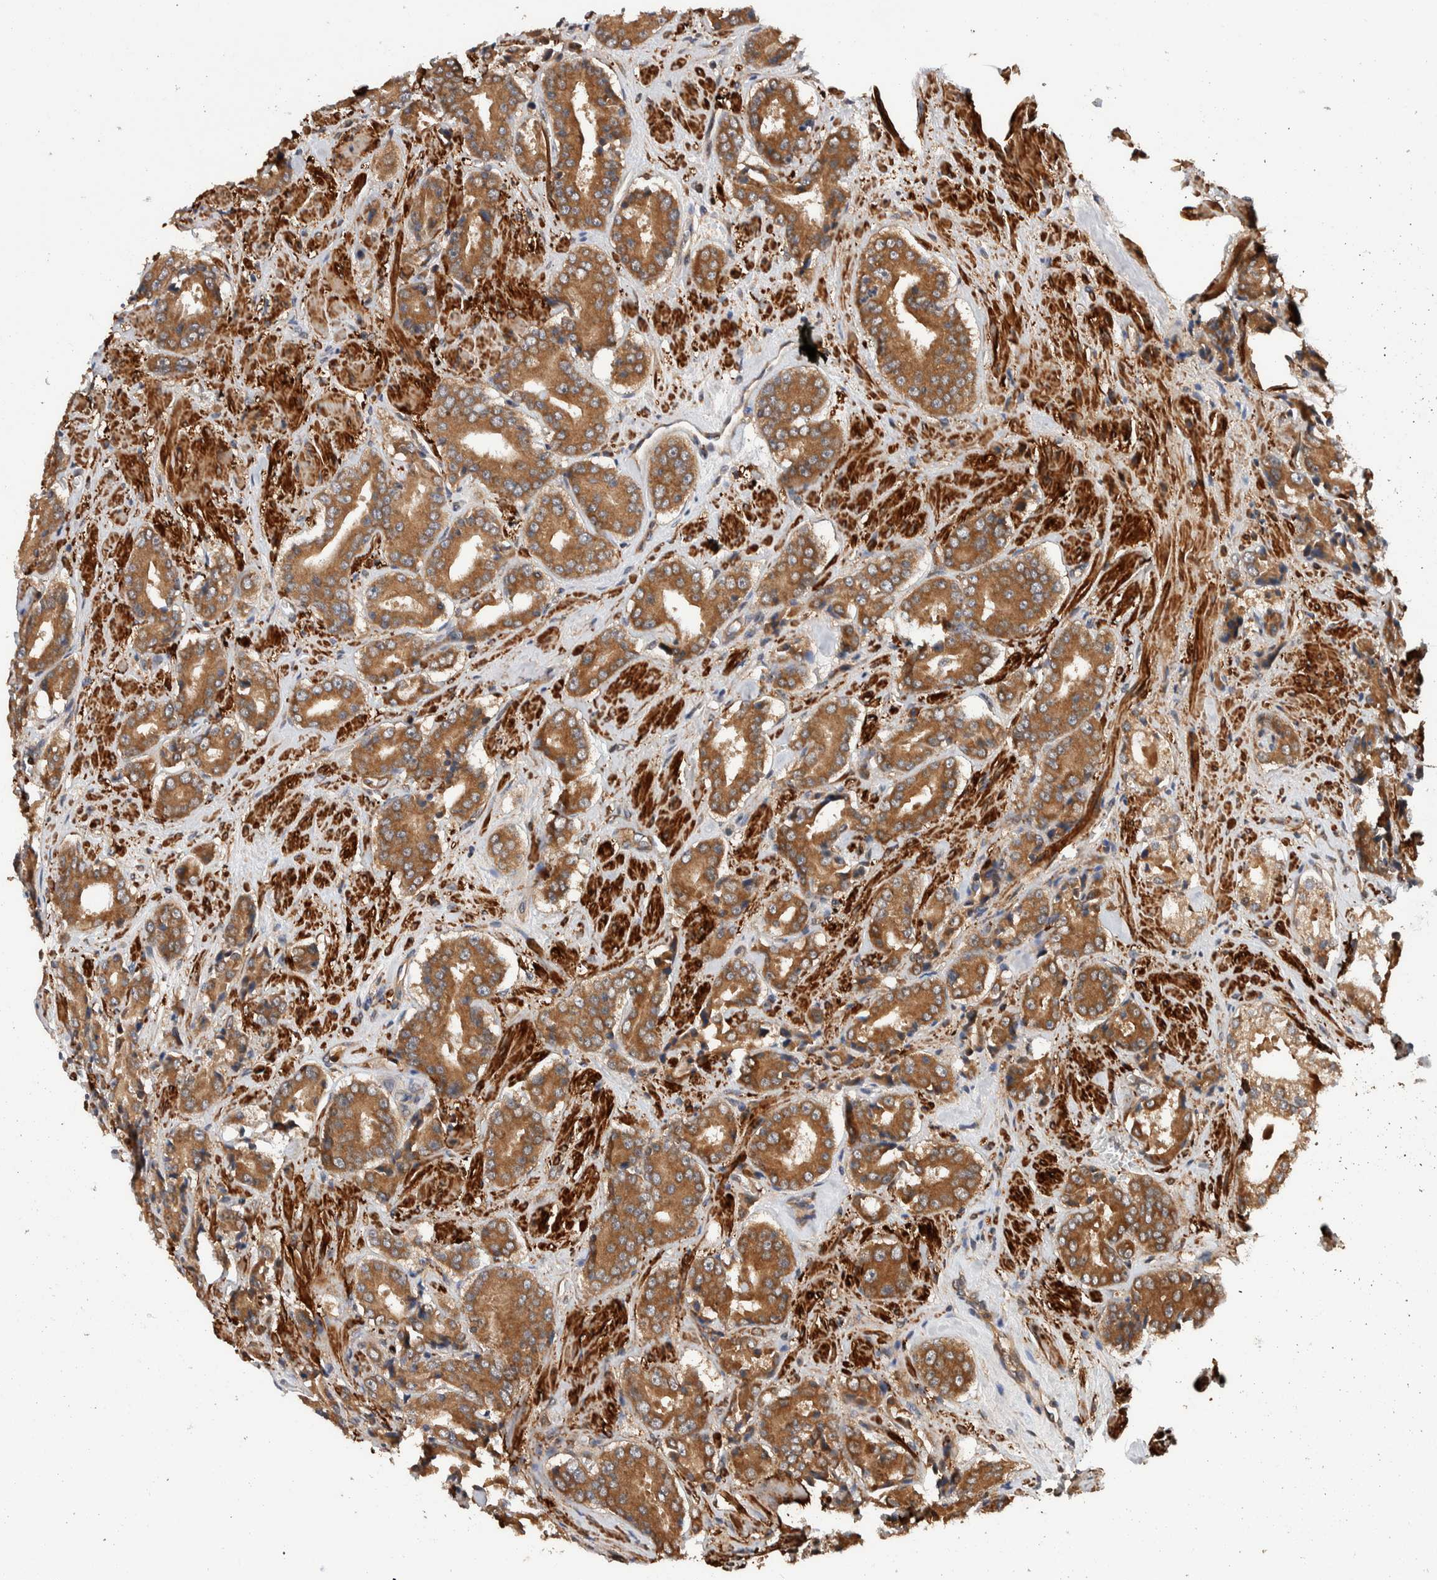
{"staining": {"intensity": "moderate", "quantity": ">75%", "location": "cytoplasmic/membranous"}, "tissue": "prostate cancer", "cell_type": "Tumor cells", "image_type": "cancer", "snomed": [{"axis": "morphology", "description": "Adenocarcinoma, High grade"}, {"axis": "topography", "description": "Prostate"}], "caption": "This histopathology image displays immunohistochemistry (IHC) staining of prostate adenocarcinoma (high-grade), with medium moderate cytoplasmic/membranous expression in about >75% of tumor cells.", "gene": "SYNRG", "patient": {"sex": "male", "age": 71}}